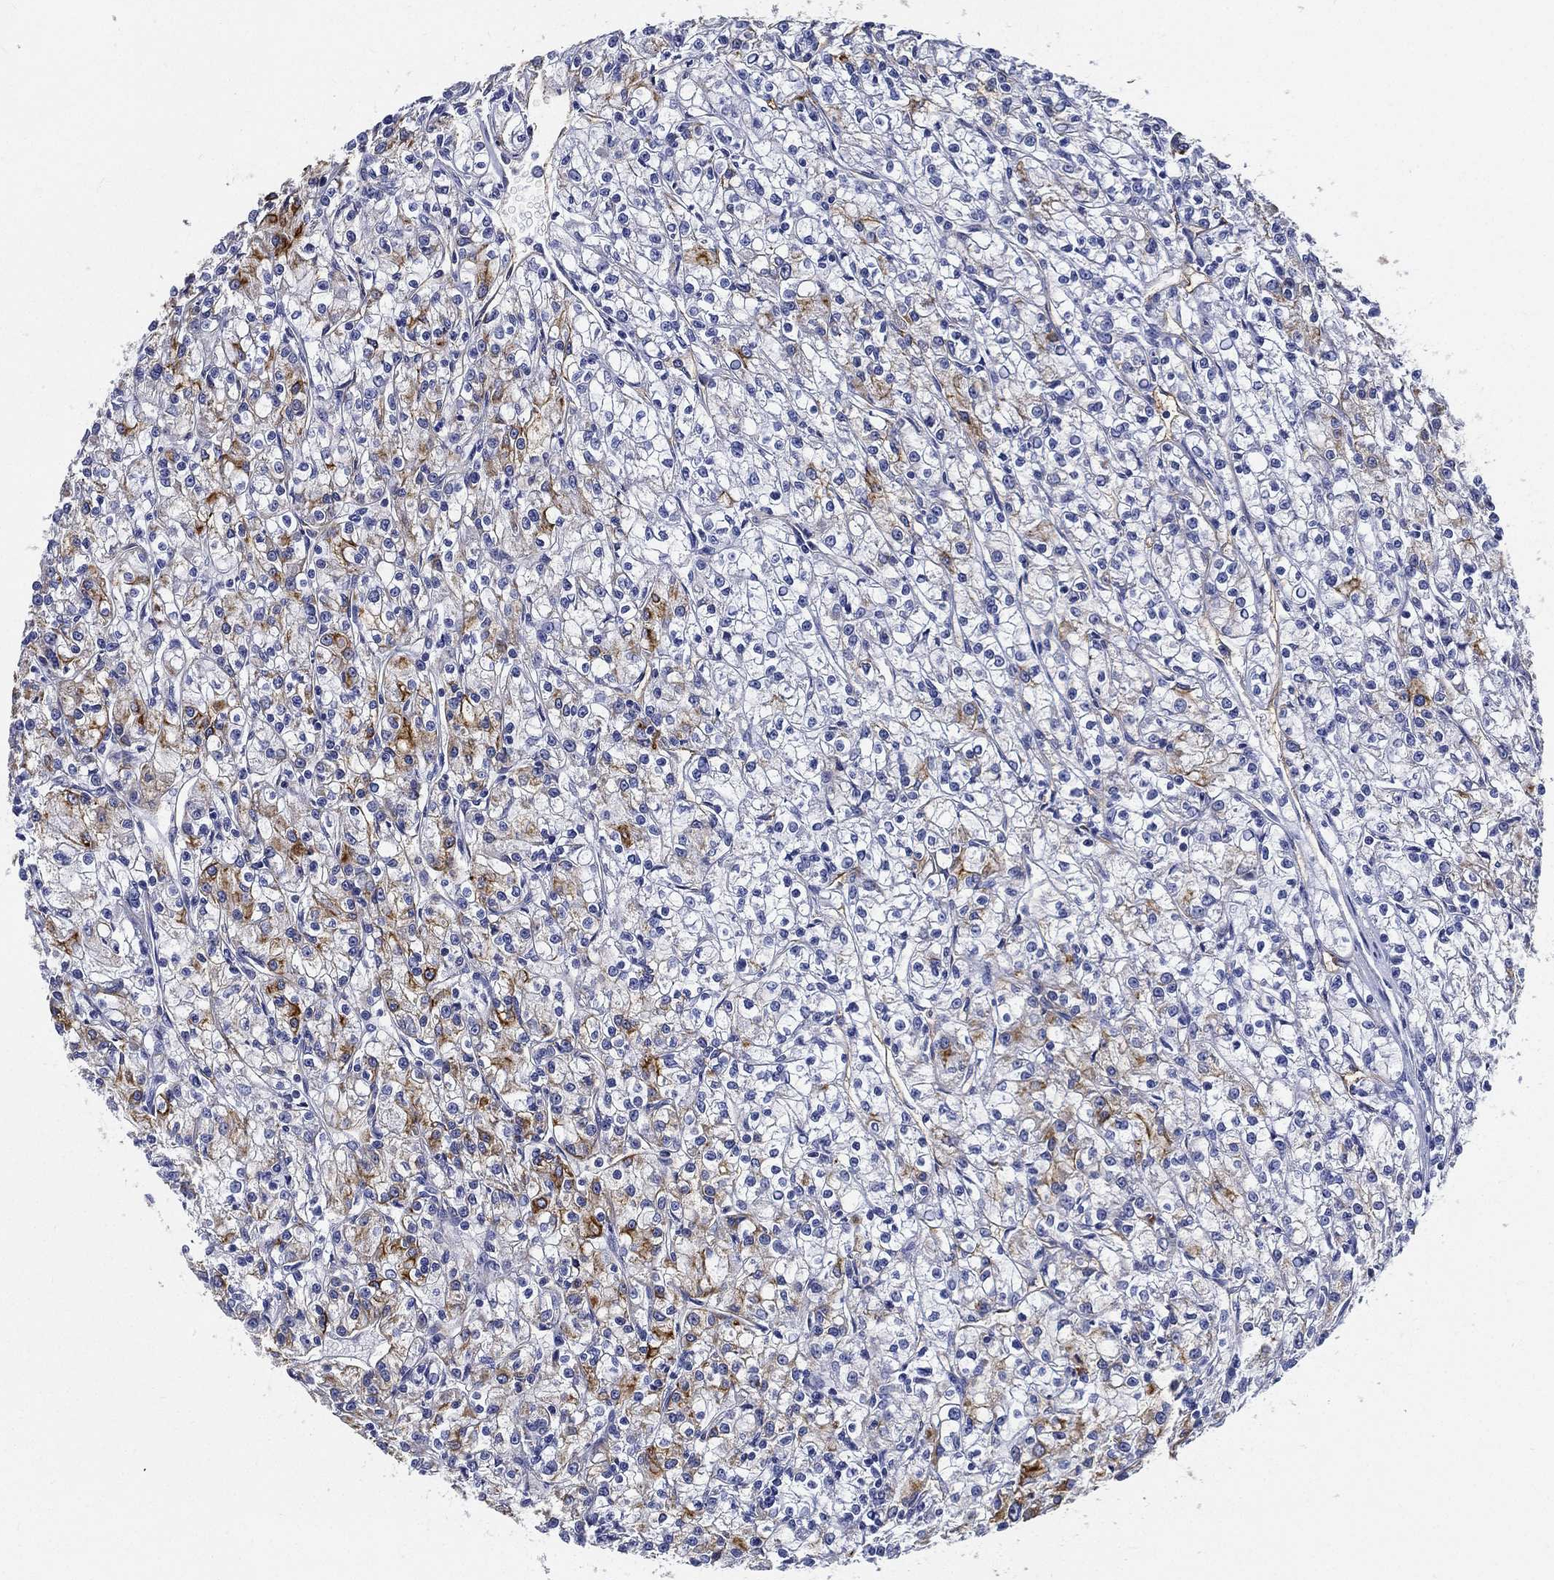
{"staining": {"intensity": "moderate", "quantity": "<25%", "location": "cytoplasmic/membranous"}, "tissue": "renal cancer", "cell_type": "Tumor cells", "image_type": "cancer", "snomed": [{"axis": "morphology", "description": "Adenocarcinoma, NOS"}, {"axis": "topography", "description": "Kidney"}], "caption": "Immunohistochemical staining of human renal adenocarcinoma shows moderate cytoplasmic/membranous protein positivity in about <25% of tumor cells. The protein is shown in brown color, while the nuclei are stained blue.", "gene": "NEDD9", "patient": {"sex": "female", "age": 59}}